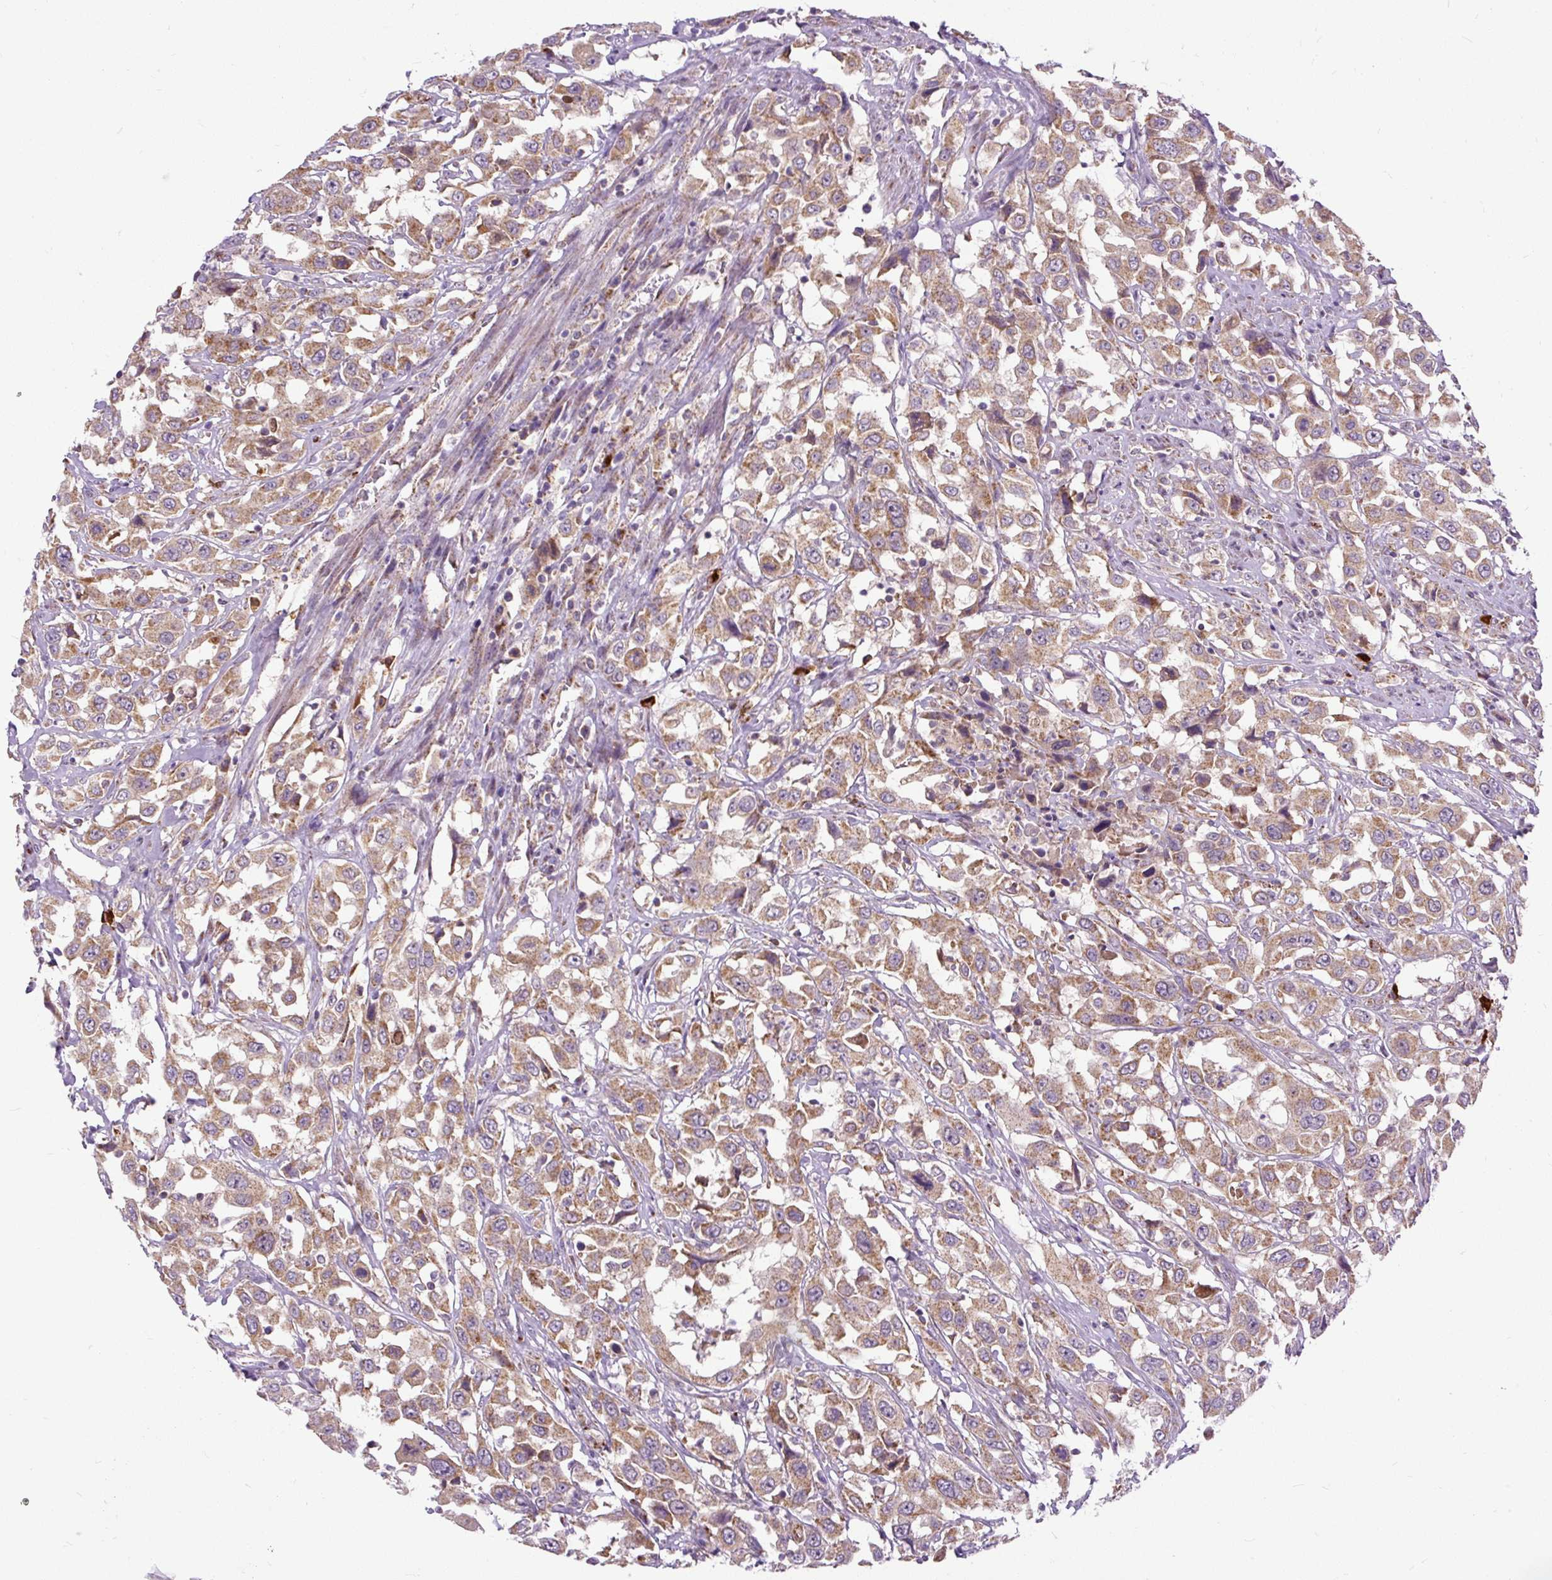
{"staining": {"intensity": "moderate", "quantity": ">75%", "location": "cytoplasmic/membranous"}, "tissue": "urothelial cancer", "cell_type": "Tumor cells", "image_type": "cancer", "snomed": [{"axis": "morphology", "description": "Urothelial carcinoma, High grade"}, {"axis": "topography", "description": "Urinary bladder"}], "caption": "Immunohistochemical staining of urothelial cancer demonstrates medium levels of moderate cytoplasmic/membranous staining in approximately >75% of tumor cells.", "gene": "TM2D3", "patient": {"sex": "male", "age": 61}}